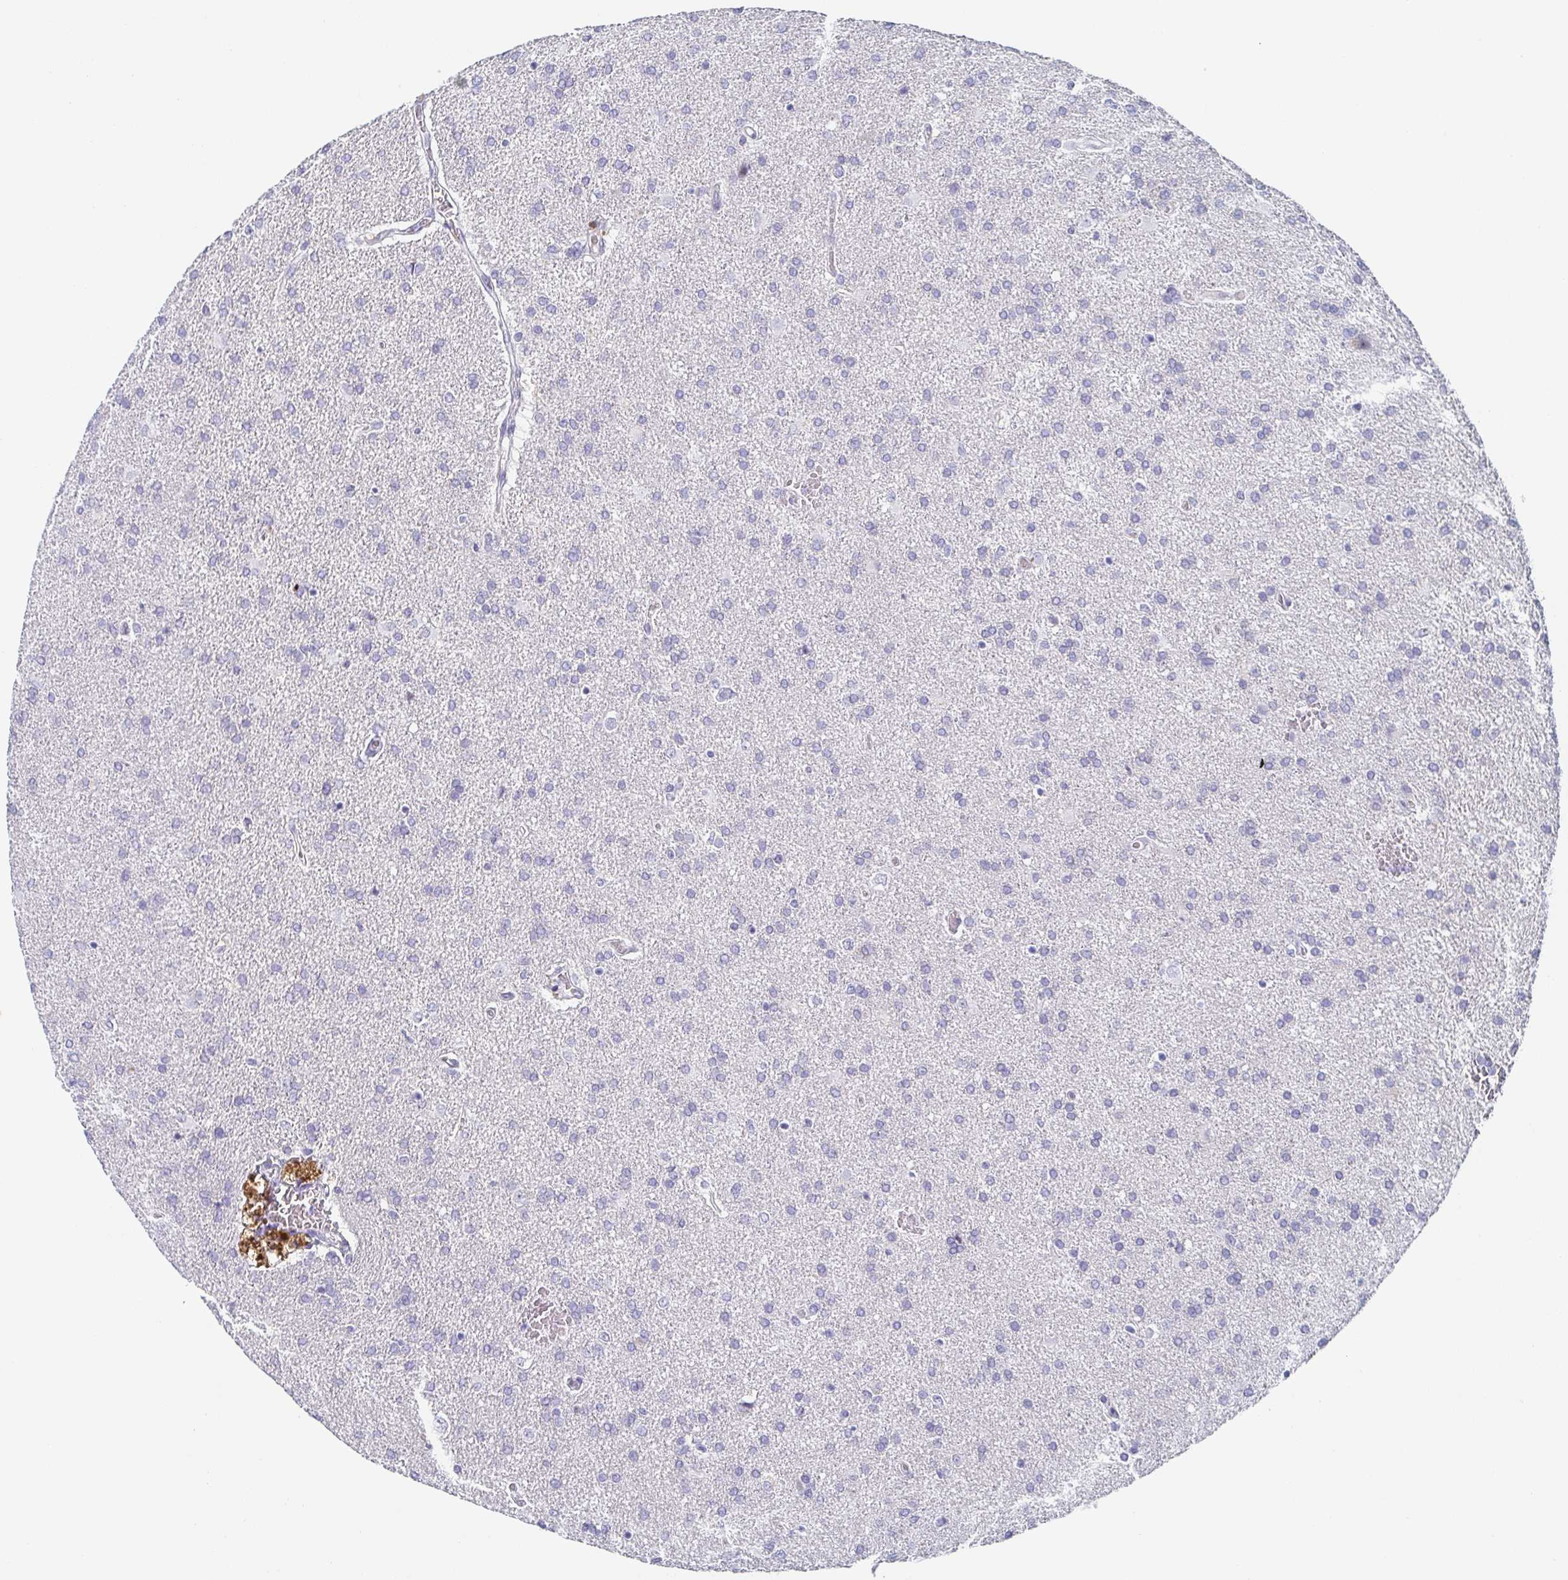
{"staining": {"intensity": "negative", "quantity": "none", "location": "none"}, "tissue": "glioma", "cell_type": "Tumor cells", "image_type": "cancer", "snomed": [{"axis": "morphology", "description": "Glioma, malignant, High grade"}, {"axis": "topography", "description": "Brain"}], "caption": "High power microscopy histopathology image of an immunohistochemistry photomicrograph of glioma, revealing no significant expression in tumor cells.", "gene": "RHOV", "patient": {"sex": "male", "age": 68}}